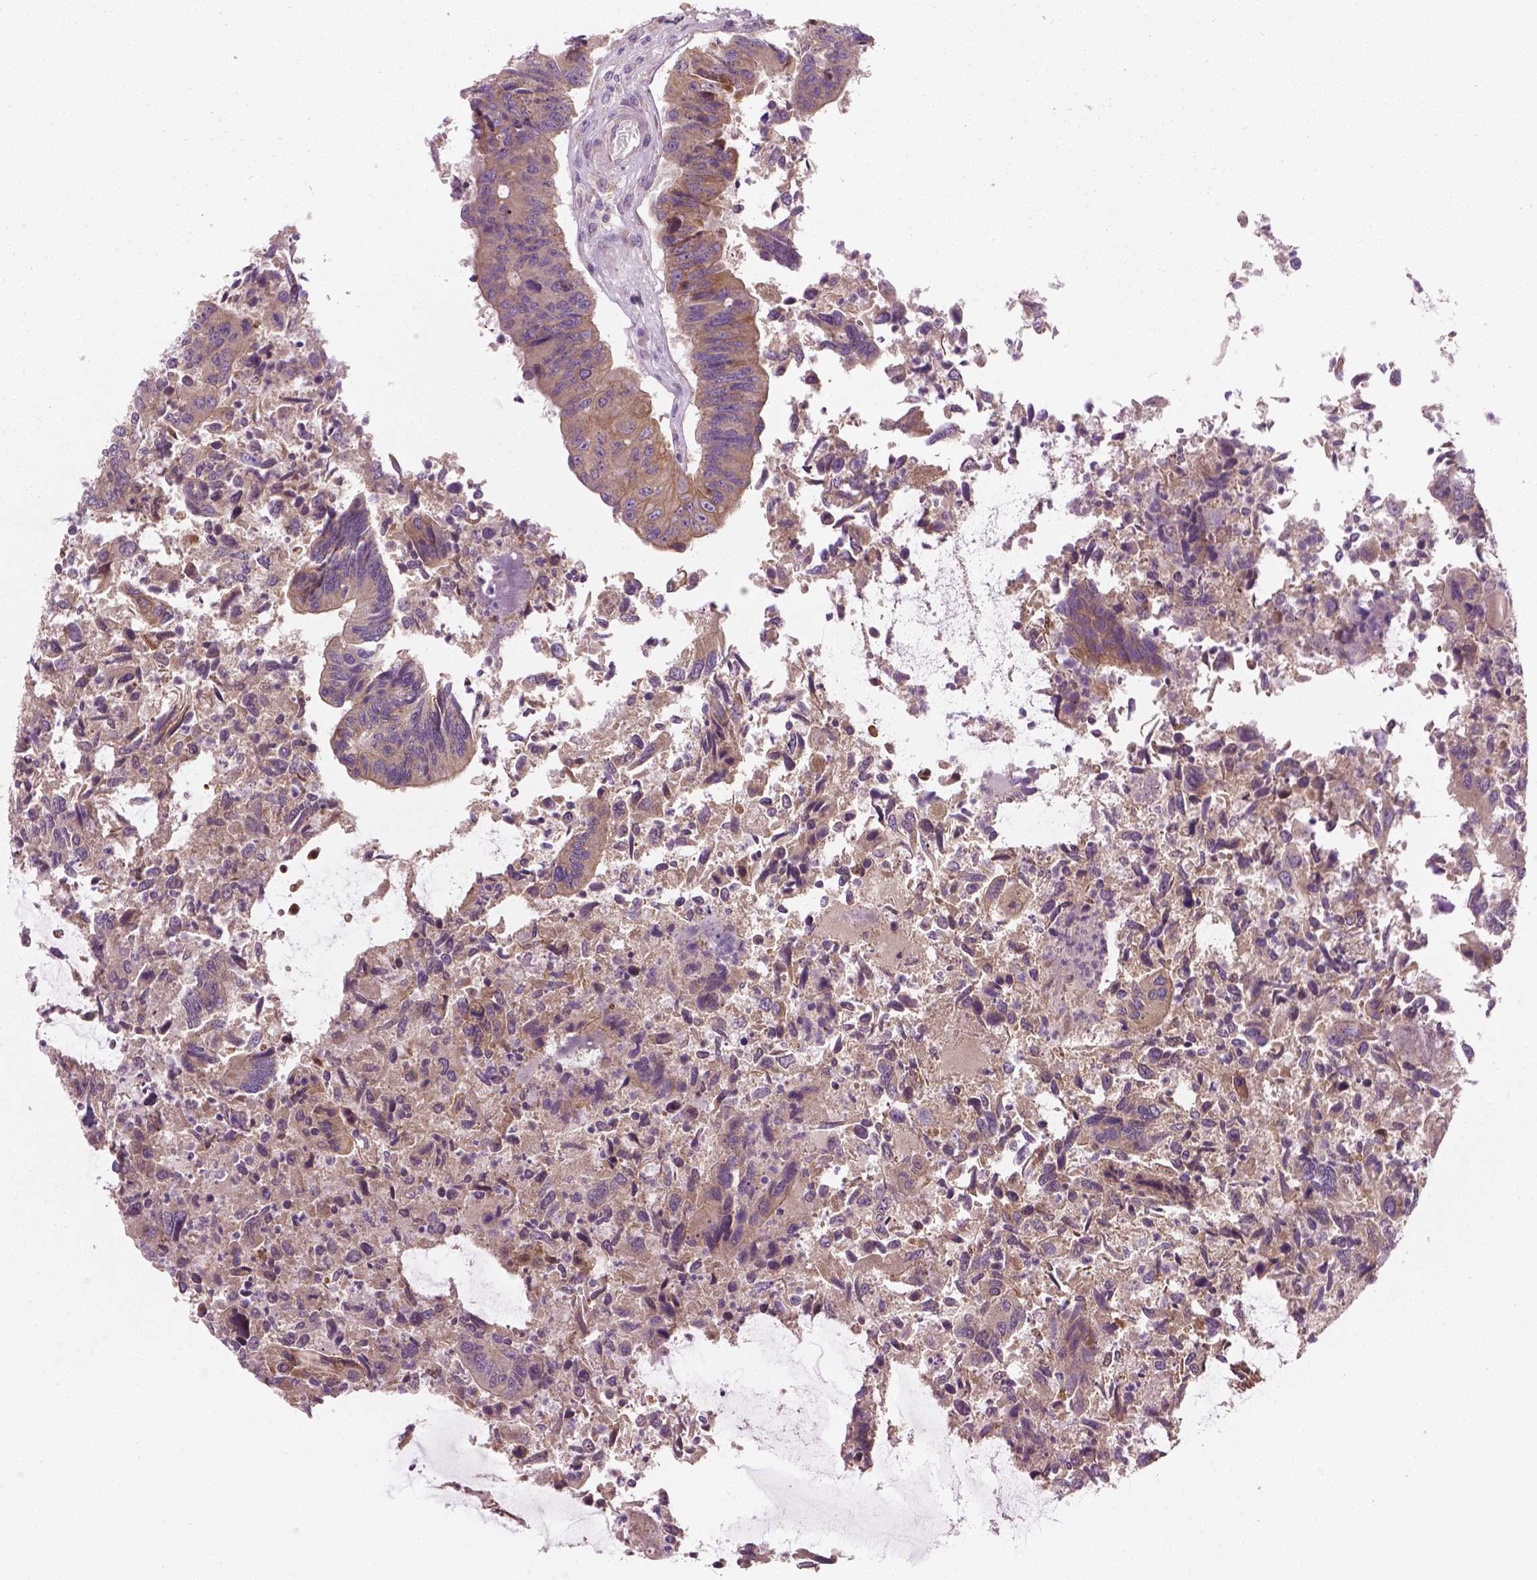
{"staining": {"intensity": "moderate", "quantity": ">75%", "location": "cytoplasmic/membranous"}, "tissue": "colorectal cancer", "cell_type": "Tumor cells", "image_type": "cancer", "snomed": [{"axis": "morphology", "description": "Adenocarcinoma, NOS"}, {"axis": "topography", "description": "Colon"}], "caption": "Colorectal cancer stained for a protein exhibits moderate cytoplasmic/membranous positivity in tumor cells.", "gene": "MZT1", "patient": {"sex": "female", "age": 67}}